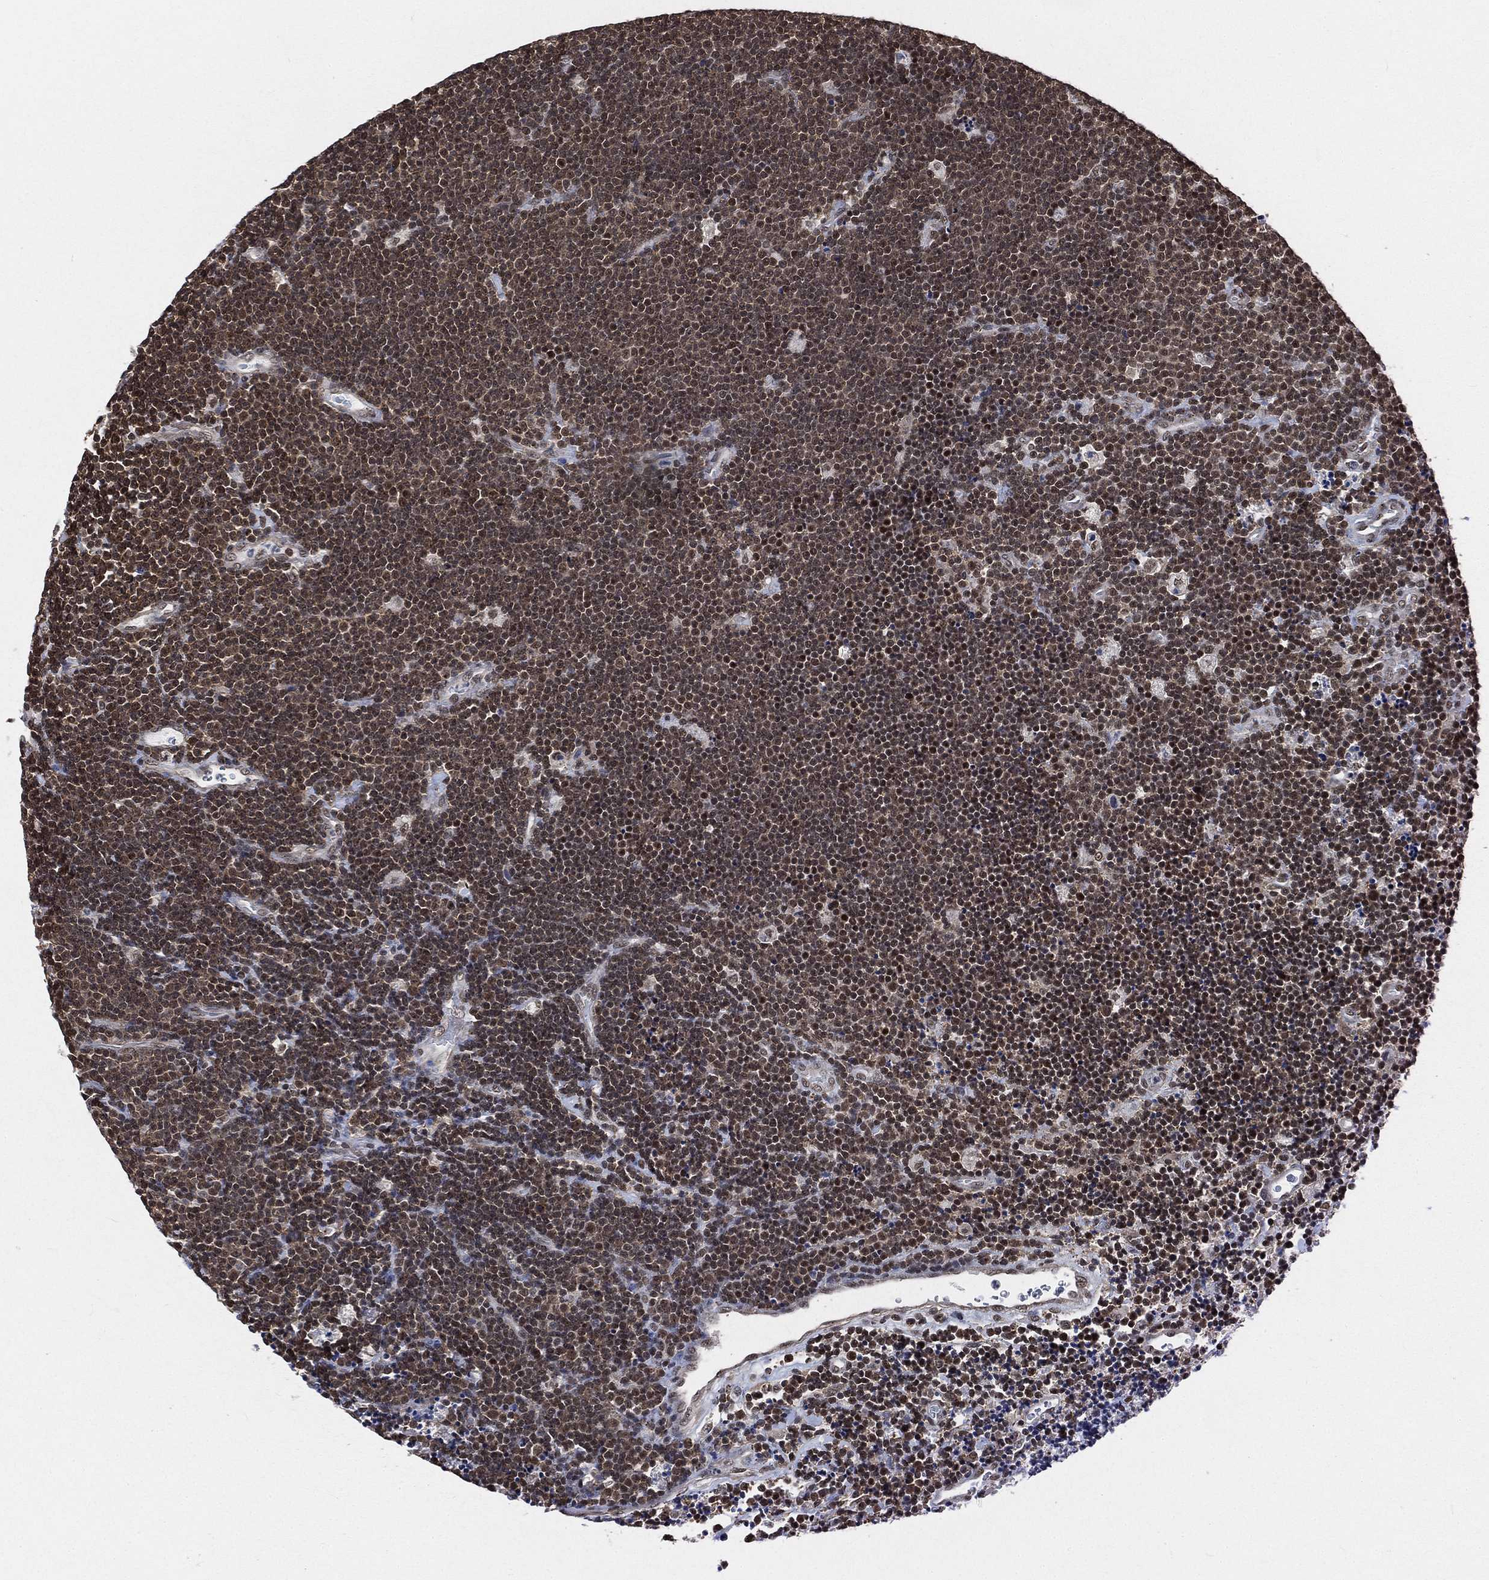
{"staining": {"intensity": "moderate", "quantity": ">75%", "location": "nuclear"}, "tissue": "lymphoma", "cell_type": "Tumor cells", "image_type": "cancer", "snomed": [{"axis": "morphology", "description": "Malignant lymphoma, non-Hodgkin's type, Low grade"}, {"axis": "topography", "description": "Brain"}], "caption": "Immunohistochemistry (IHC) staining of lymphoma, which displays medium levels of moderate nuclear staining in approximately >75% of tumor cells indicating moderate nuclear protein positivity. The staining was performed using DAB (3,3'-diaminobenzidine) (brown) for protein detection and nuclei were counterstained in hematoxylin (blue).", "gene": "RSRC2", "patient": {"sex": "female", "age": 66}}